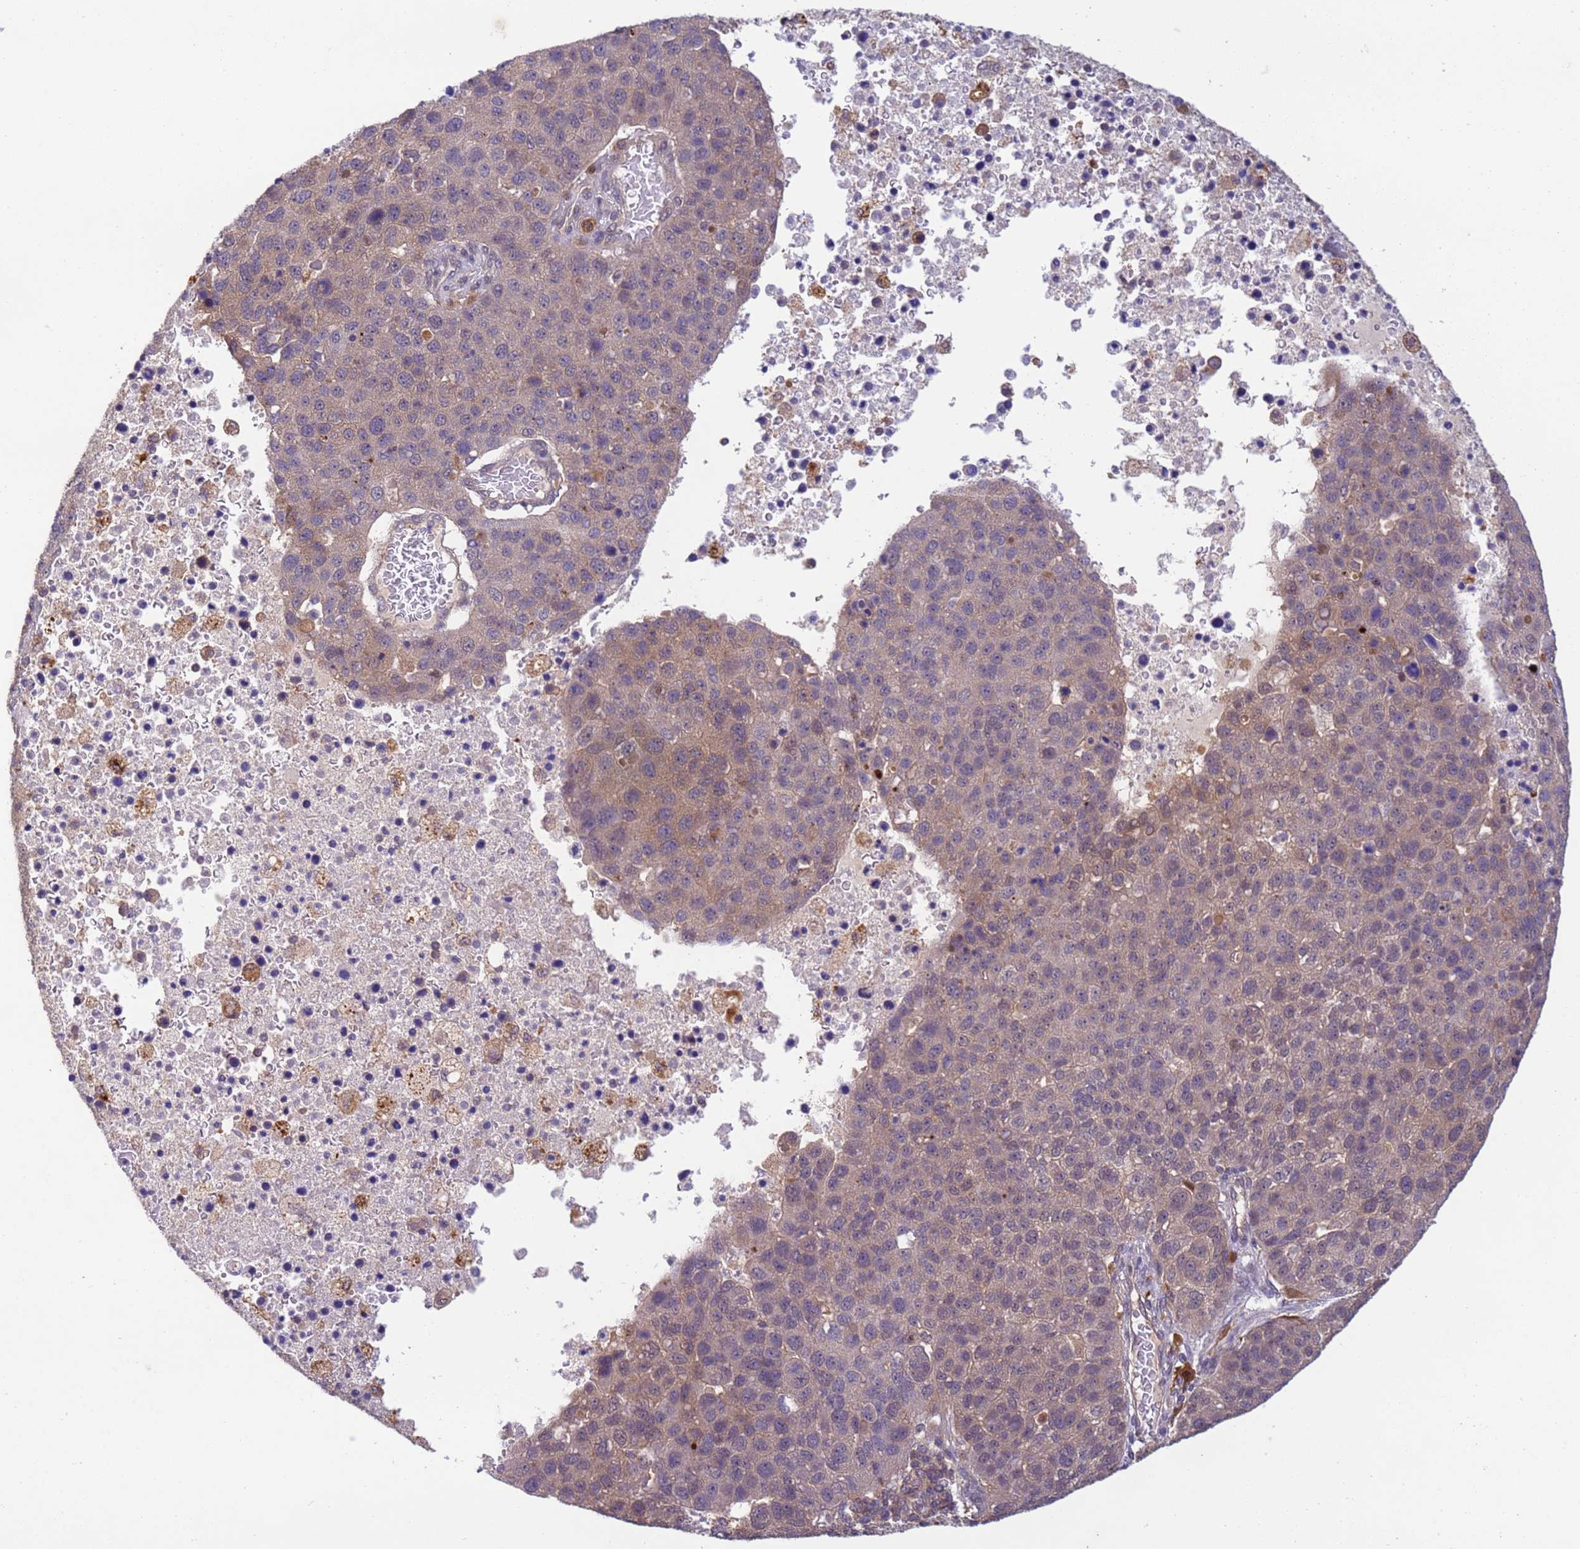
{"staining": {"intensity": "weak", "quantity": "<25%", "location": "cytoplasmic/membranous"}, "tissue": "pancreatic cancer", "cell_type": "Tumor cells", "image_type": "cancer", "snomed": [{"axis": "morphology", "description": "Adenocarcinoma, NOS"}, {"axis": "topography", "description": "Pancreas"}], "caption": "Protein analysis of pancreatic cancer (adenocarcinoma) reveals no significant positivity in tumor cells. The staining was performed using DAB to visualize the protein expression in brown, while the nuclei were stained in blue with hematoxylin (Magnification: 20x).", "gene": "NPEPPS", "patient": {"sex": "female", "age": 61}}